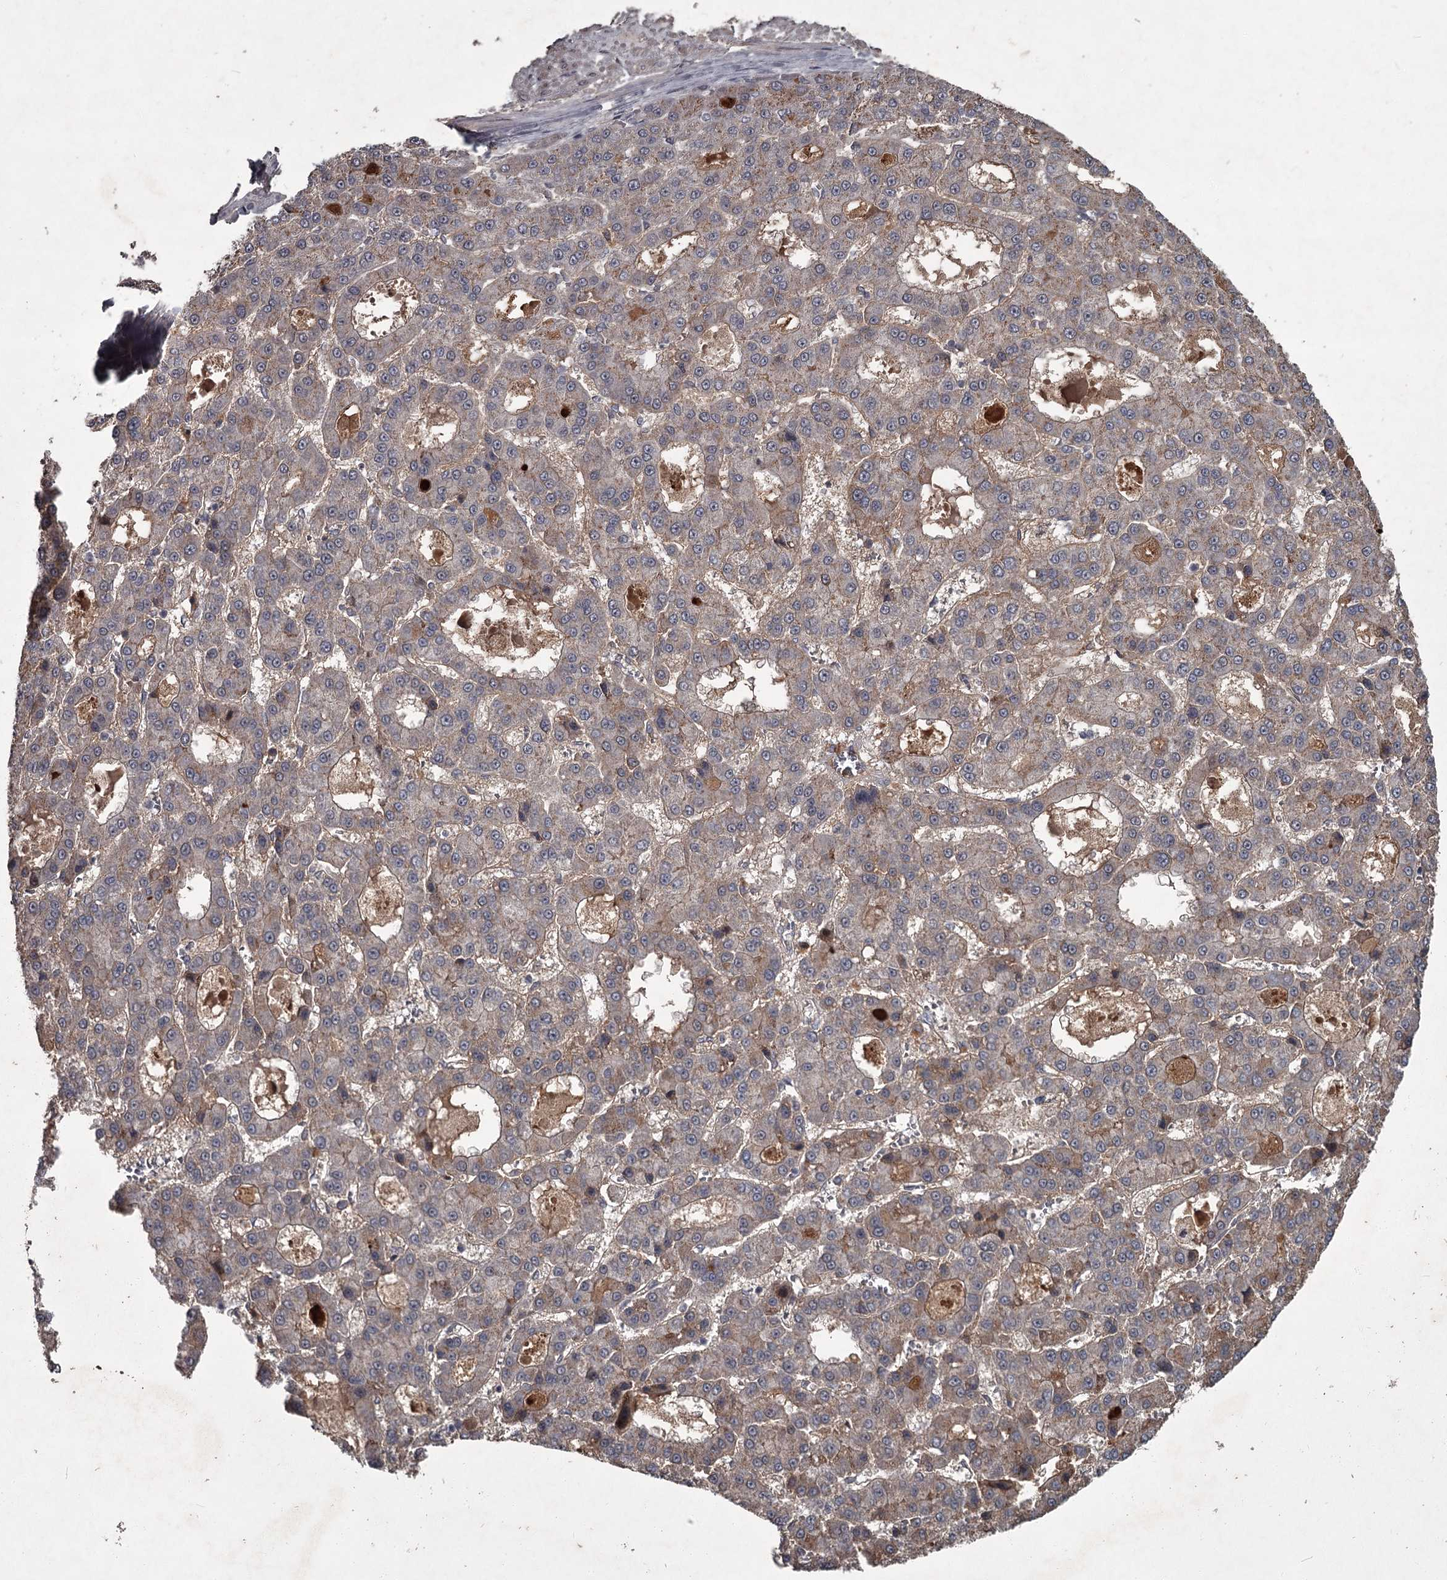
{"staining": {"intensity": "weak", "quantity": "25%-75%", "location": "cytoplasmic/membranous"}, "tissue": "liver cancer", "cell_type": "Tumor cells", "image_type": "cancer", "snomed": [{"axis": "morphology", "description": "Carcinoma, Hepatocellular, NOS"}, {"axis": "topography", "description": "Liver"}], "caption": "Immunohistochemical staining of liver cancer (hepatocellular carcinoma) reveals weak cytoplasmic/membranous protein positivity in about 25%-75% of tumor cells. The protein is shown in brown color, while the nuclei are stained blue.", "gene": "FLVCR2", "patient": {"sex": "male", "age": 70}}